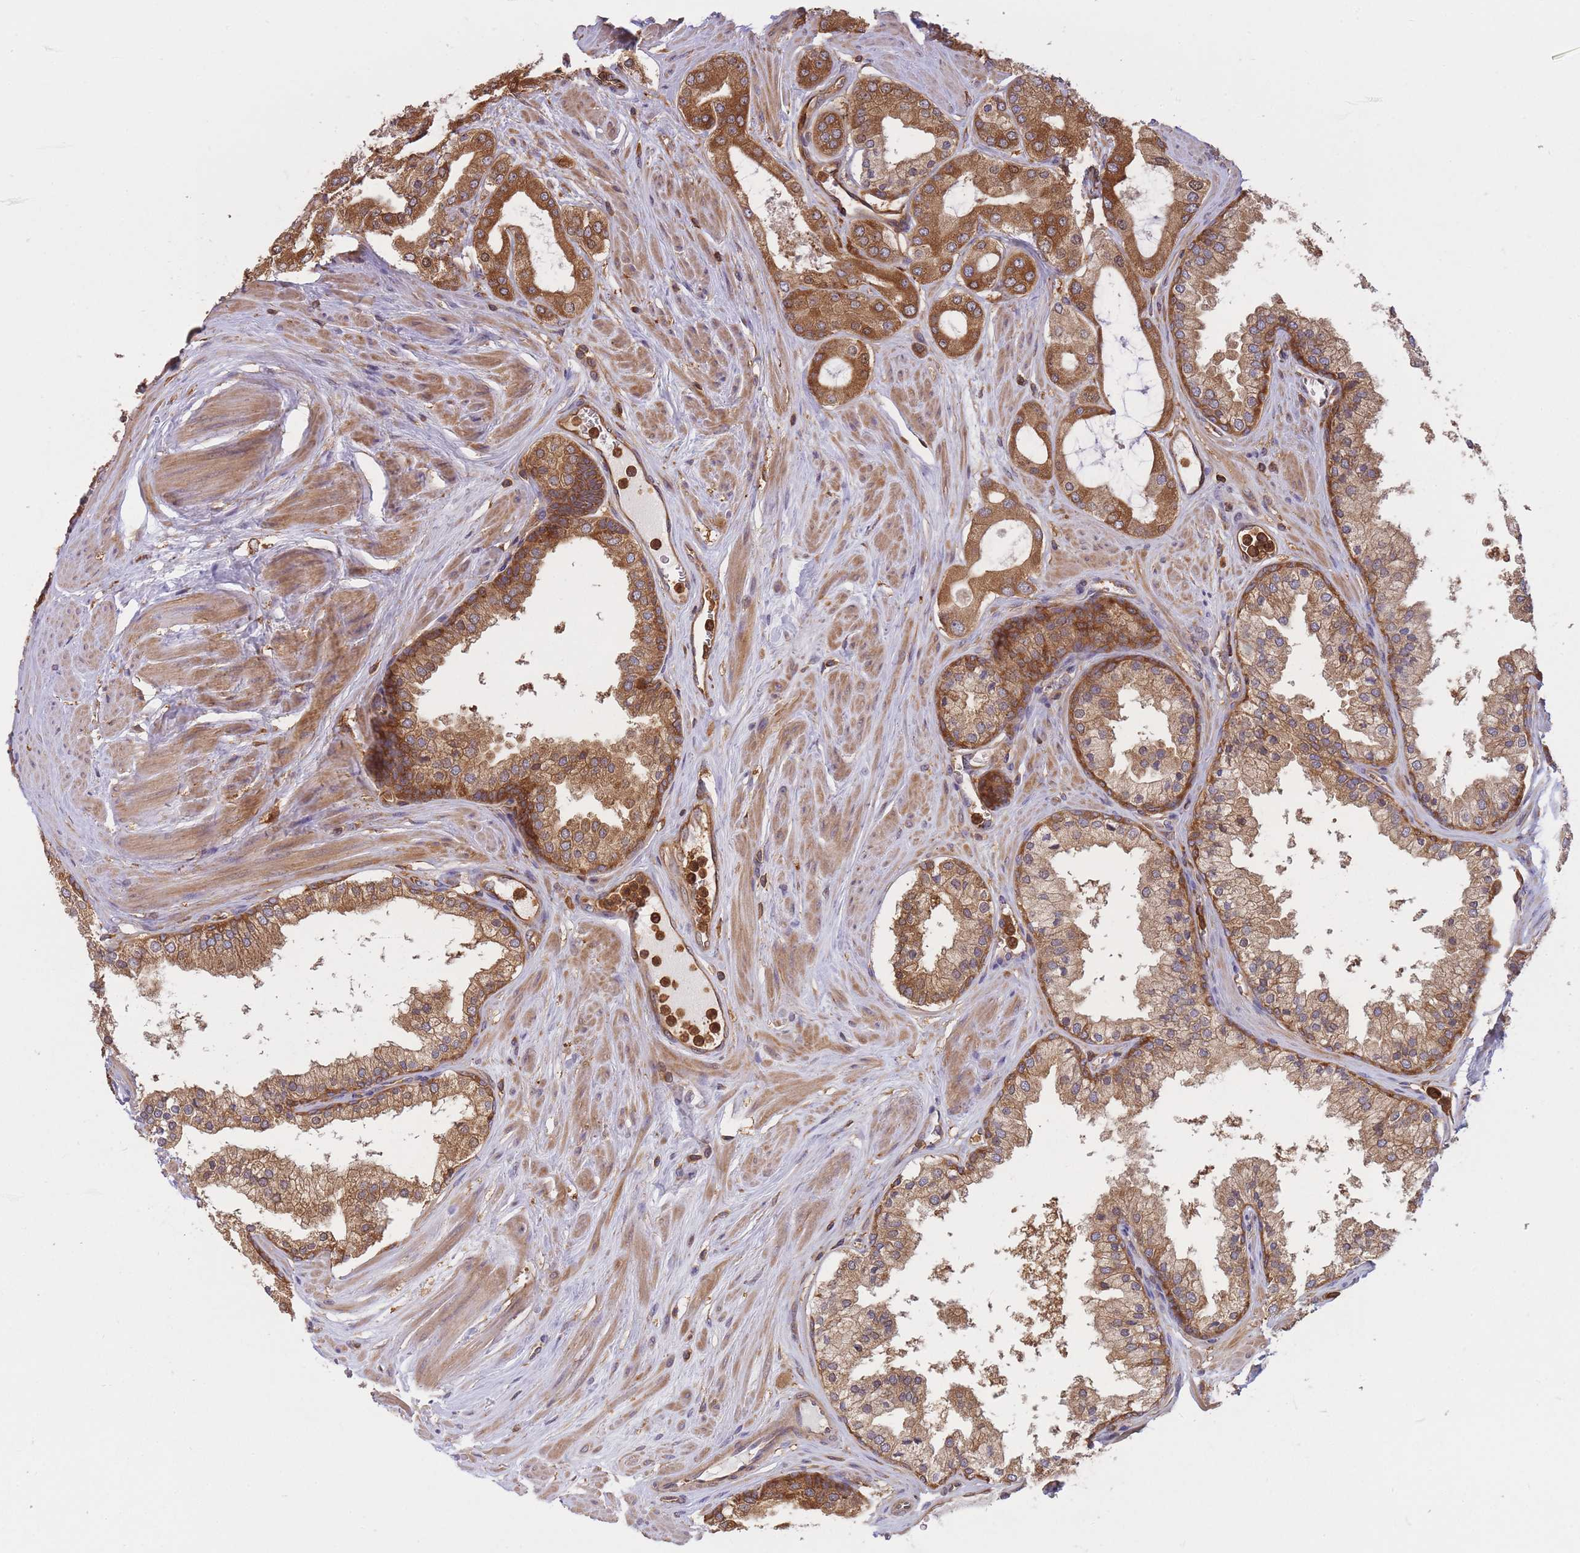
{"staining": {"intensity": "moderate", "quantity": ">75%", "location": "cytoplasmic/membranous"}, "tissue": "prostate cancer", "cell_type": "Tumor cells", "image_type": "cancer", "snomed": [{"axis": "morphology", "description": "Adenocarcinoma, Low grade"}, {"axis": "topography", "description": "Prostate"}], "caption": "Prostate low-grade adenocarcinoma tissue exhibits moderate cytoplasmic/membranous expression in about >75% of tumor cells, visualized by immunohistochemistry.", "gene": "SLC4A9", "patient": {"sex": "male", "age": 42}}